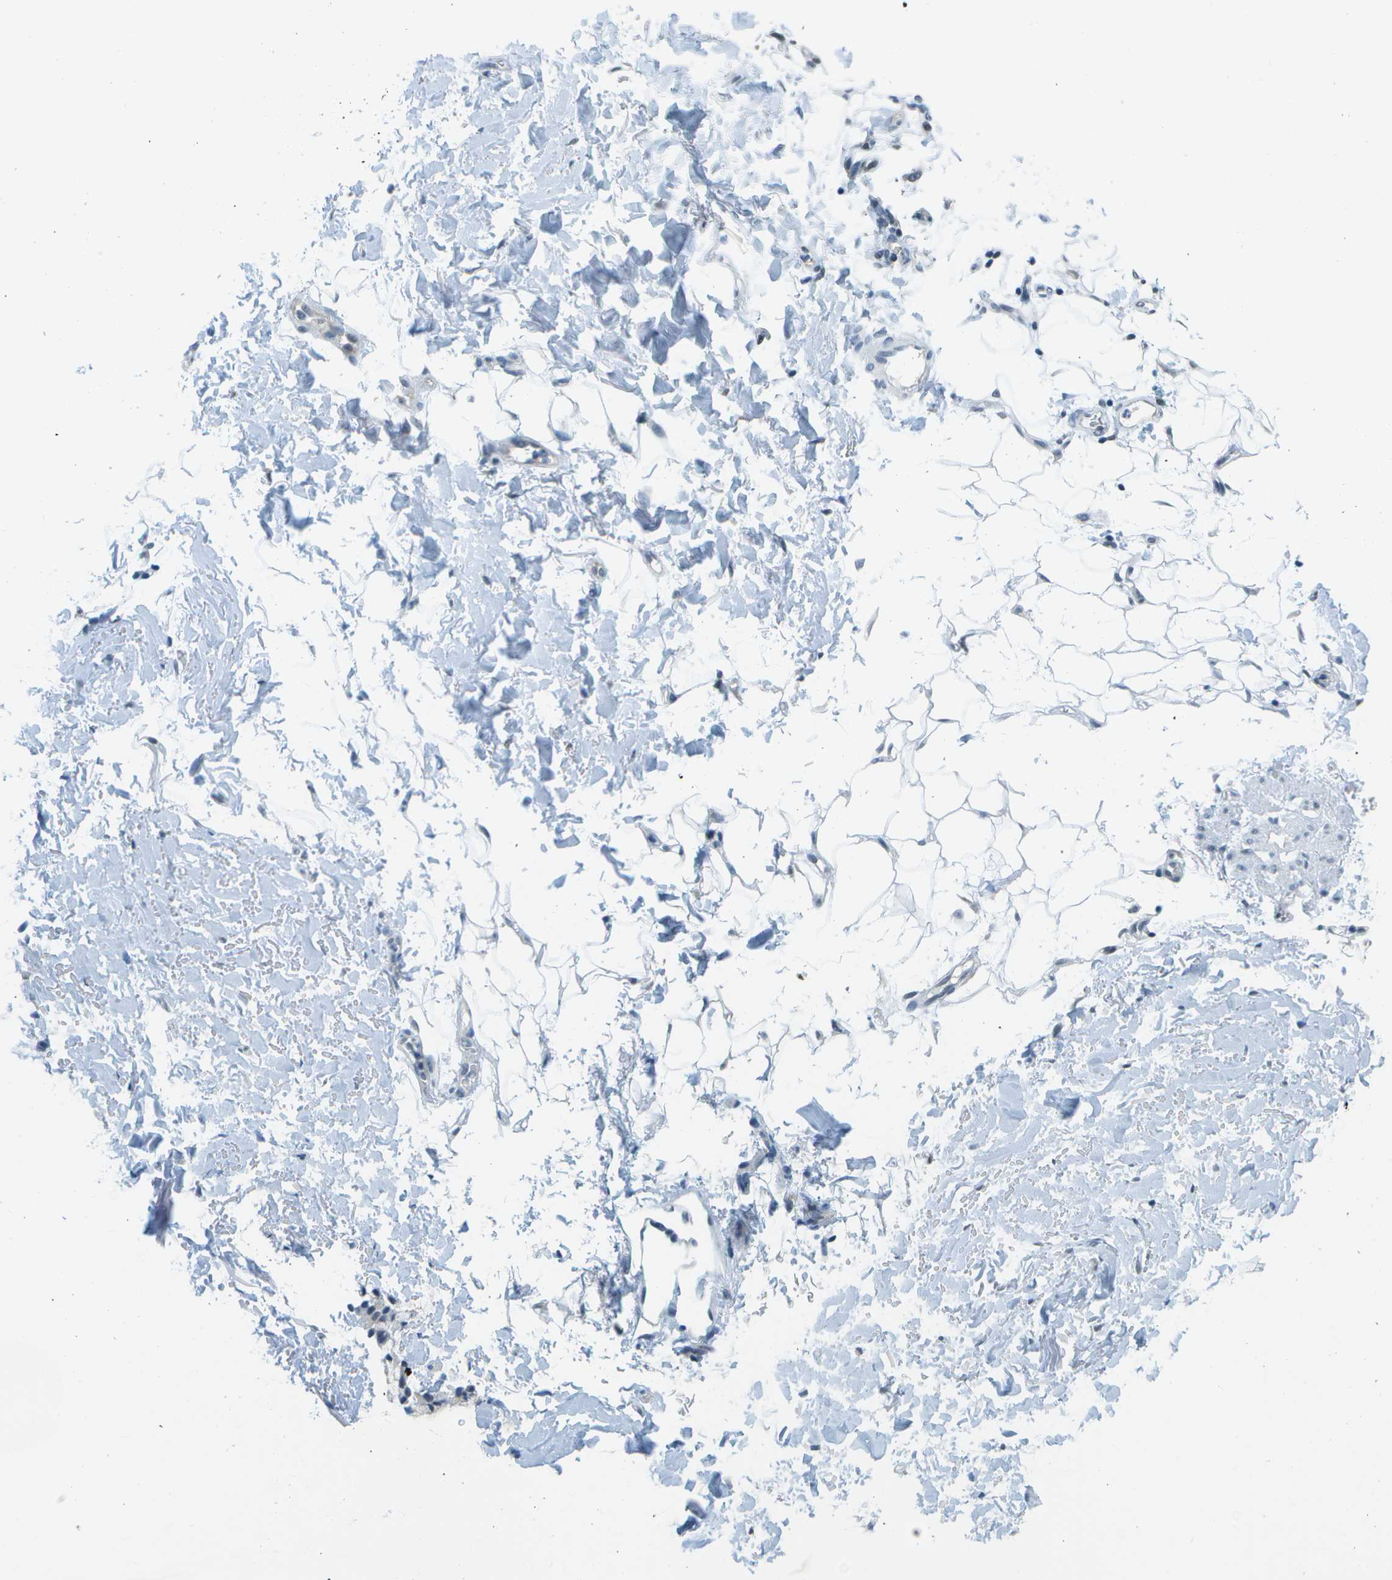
{"staining": {"intensity": "negative", "quantity": "none", "location": "none"}, "tissue": "adipose tissue", "cell_type": "Adipocytes", "image_type": "normal", "snomed": [{"axis": "morphology", "description": "Normal tissue, NOS"}, {"axis": "topography", "description": "Cartilage tissue"}, {"axis": "topography", "description": "Bronchus"}], "caption": "The histopathology image exhibits no significant expression in adipocytes of adipose tissue. (DAB (3,3'-diaminobenzidine) immunohistochemistry (IHC), high magnification).", "gene": "PITHD1", "patient": {"sex": "female", "age": 73}}